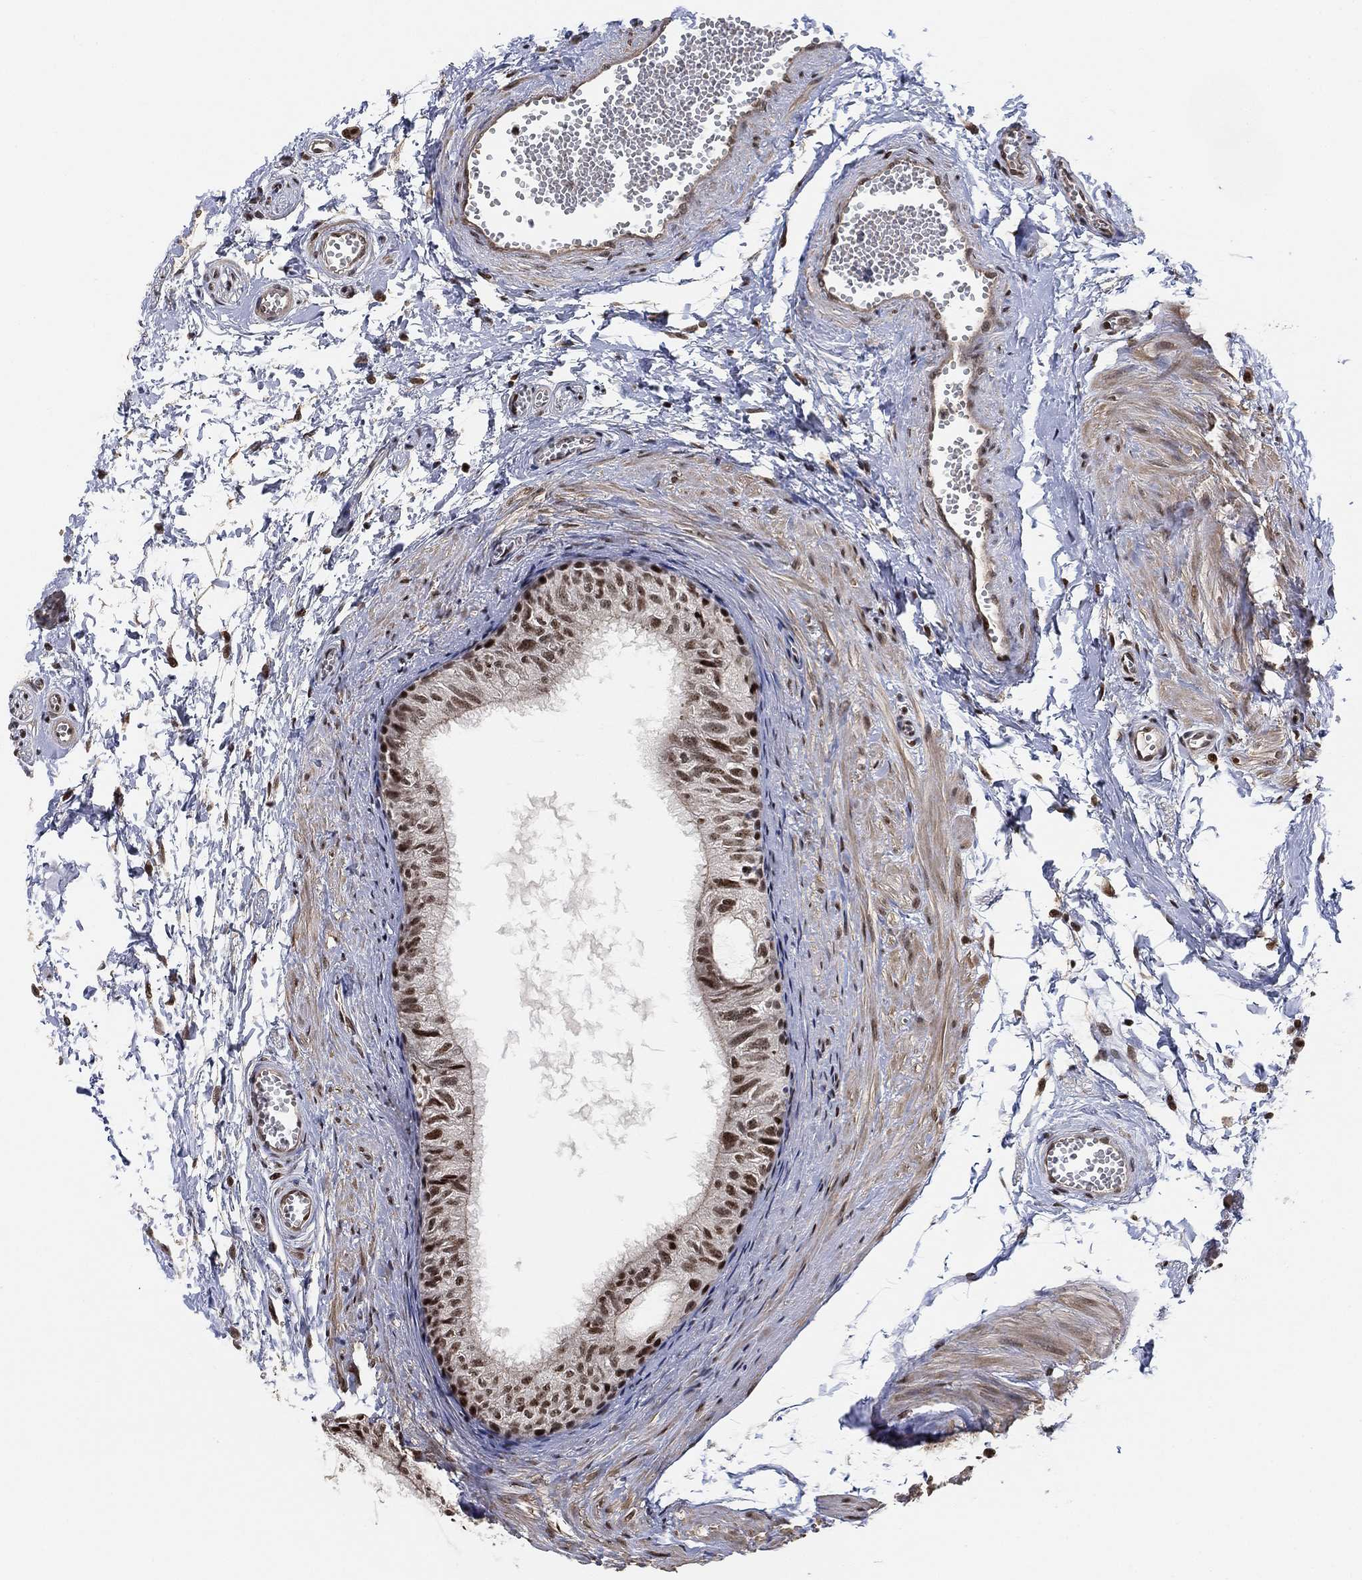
{"staining": {"intensity": "strong", "quantity": "25%-75%", "location": "nuclear"}, "tissue": "epididymis", "cell_type": "Glandular cells", "image_type": "normal", "snomed": [{"axis": "morphology", "description": "Normal tissue, NOS"}, {"axis": "topography", "description": "Epididymis"}], "caption": "Benign epididymis displays strong nuclear expression in about 25%-75% of glandular cells The staining was performed using DAB to visualize the protein expression in brown, while the nuclei were stained in blue with hematoxylin (Magnification: 20x)..", "gene": "ZSCAN30", "patient": {"sex": "male", "age": 22}}